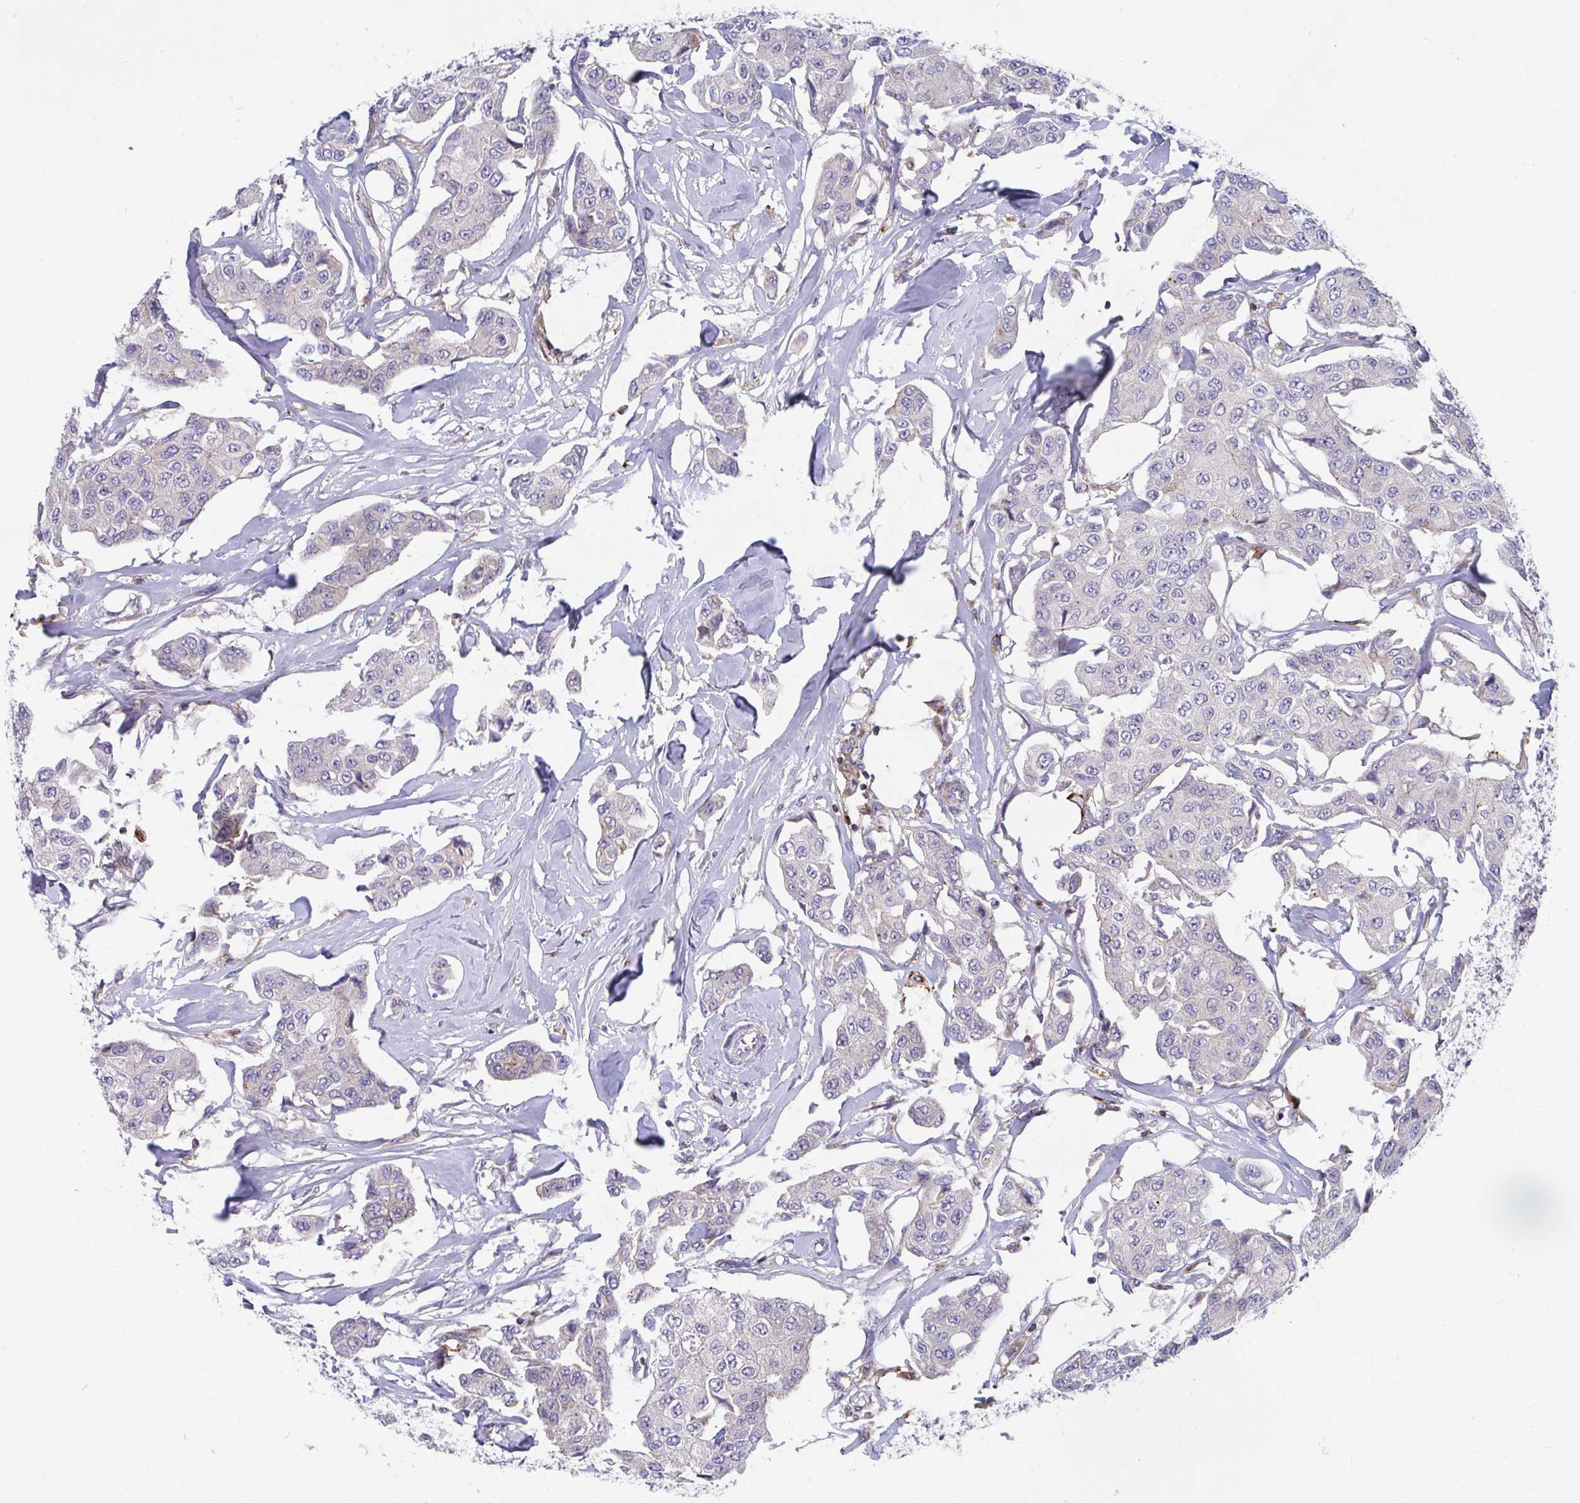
{"staining": {"intensity": "negative", "quantity": "none", "location": "none"}, "tissue": "breast cancer", "cell_type": "Tumor cells", "image_type": "cancer", "snomed": [{"axis": "morphology", "description": "Duct carcinoma"}, {"axis": "topography", "description": "Breast"}, {"axis": "topography", "description": "Lymph node"}], "caption": "This micrograph is of breast infiltrating ductal carcinoma stained with immunohistochemistry (IHC) to label a protein in brown with the nuclei are counter-stained blue. There is no staining in tumor cells.", "gene": "FRMD3", "patient": {"sex": "female", "age": 80}}